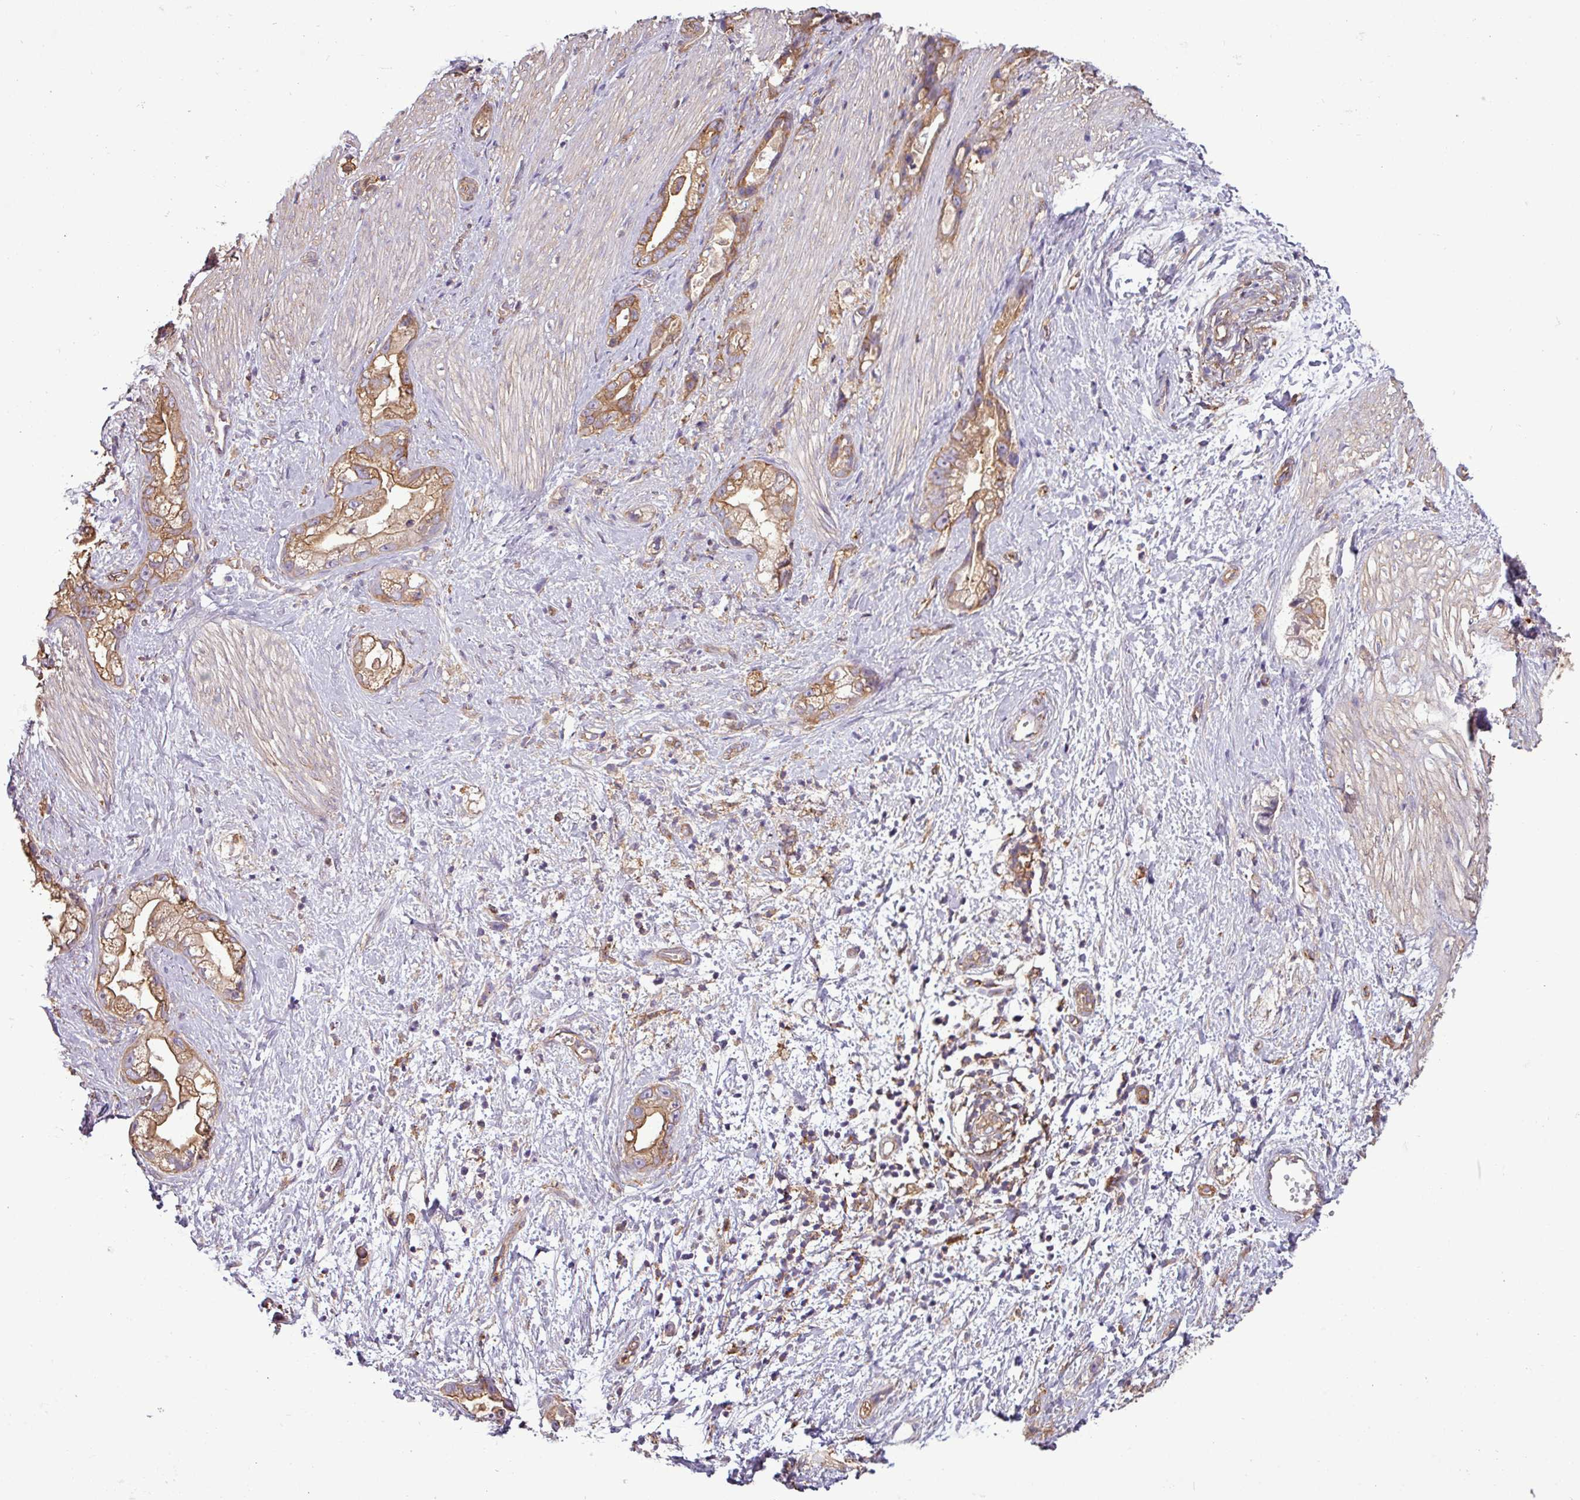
{"staining": {"intensity": "moderate", "quantity": ">75%", "location": "cytoplasmic/membranous"}, "tissue": "stomach cancer", "cell_type": "Tumor cells", "image_type": "cancer", "snomed": [{"axis": "morphology", "description": "Adenocarcinoma, NOS"}, {"axis": "topography", "description": "Stomach"}], "caption": "About >75% of tumor cells in stomach adenocarcinoma exhibit moderate cytoplasmic/membranous protein expression as visualized by brown immunohistochemical staining.", "gene": "PACSIN2", "patient": {"sex": "male", "age": 55}}